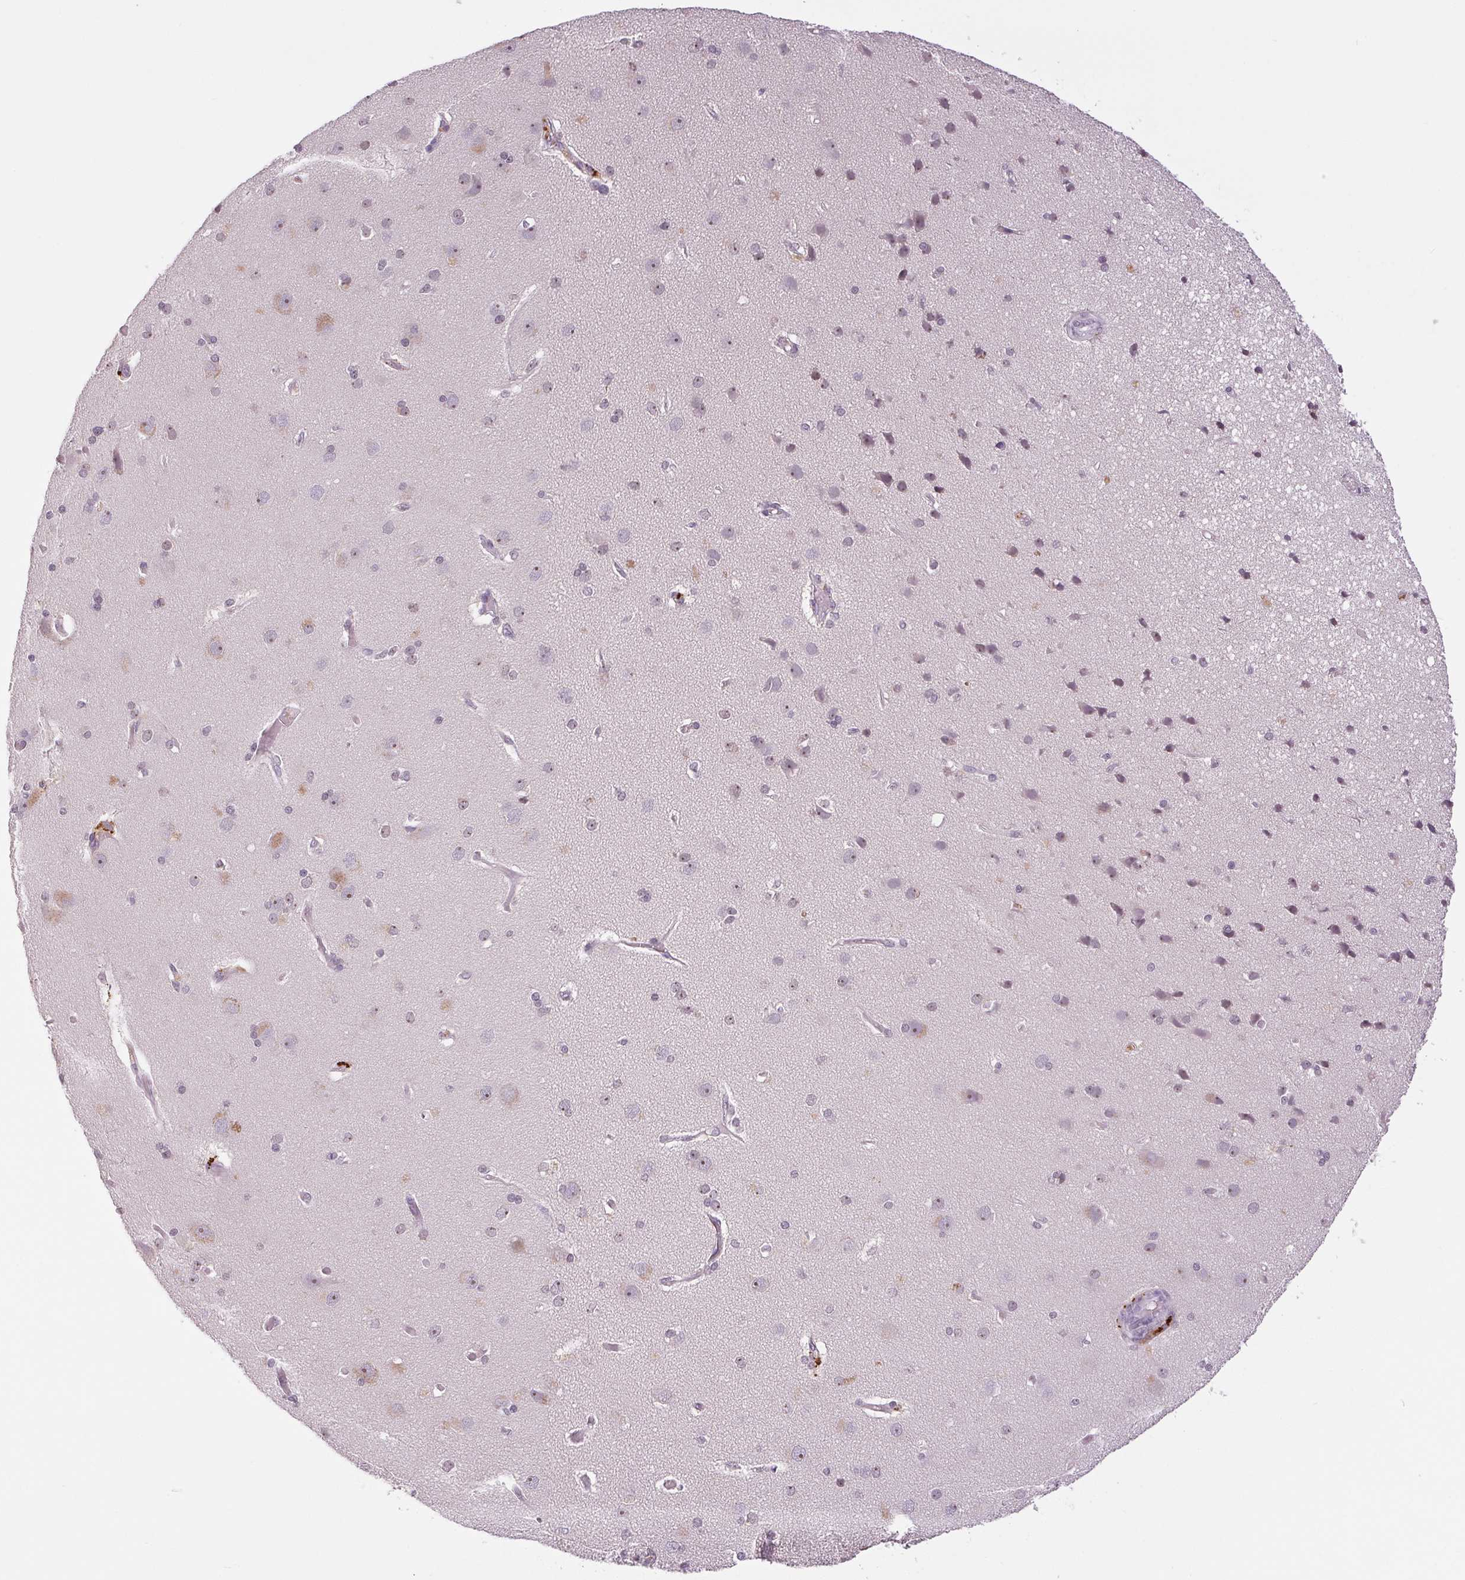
{"staining": {"intensity": "negative", "quantity": "none", "location": "none"}, "tissue": "cerebral cortex", "cell_type": "Endothelial cells", "image_type": "normal", "snomed": [{"axis": "morphology", "description": "Normal tissue, NOS"}, {"axis": "morphology", "description": "Glioma, malignant, High grade"}, {"axis": "topography", "description": "Cerebral cortex"}], "caption": "This is a micrograph of immunohistochemistry staining of unremarkable cerebral cortex, which shows no expression in endothelial cells. (Immunohistochemistry, brightfield microscopy, high magnification).", "gene": "SMIM6", "patient": {"sex": "male", "age": 71}}